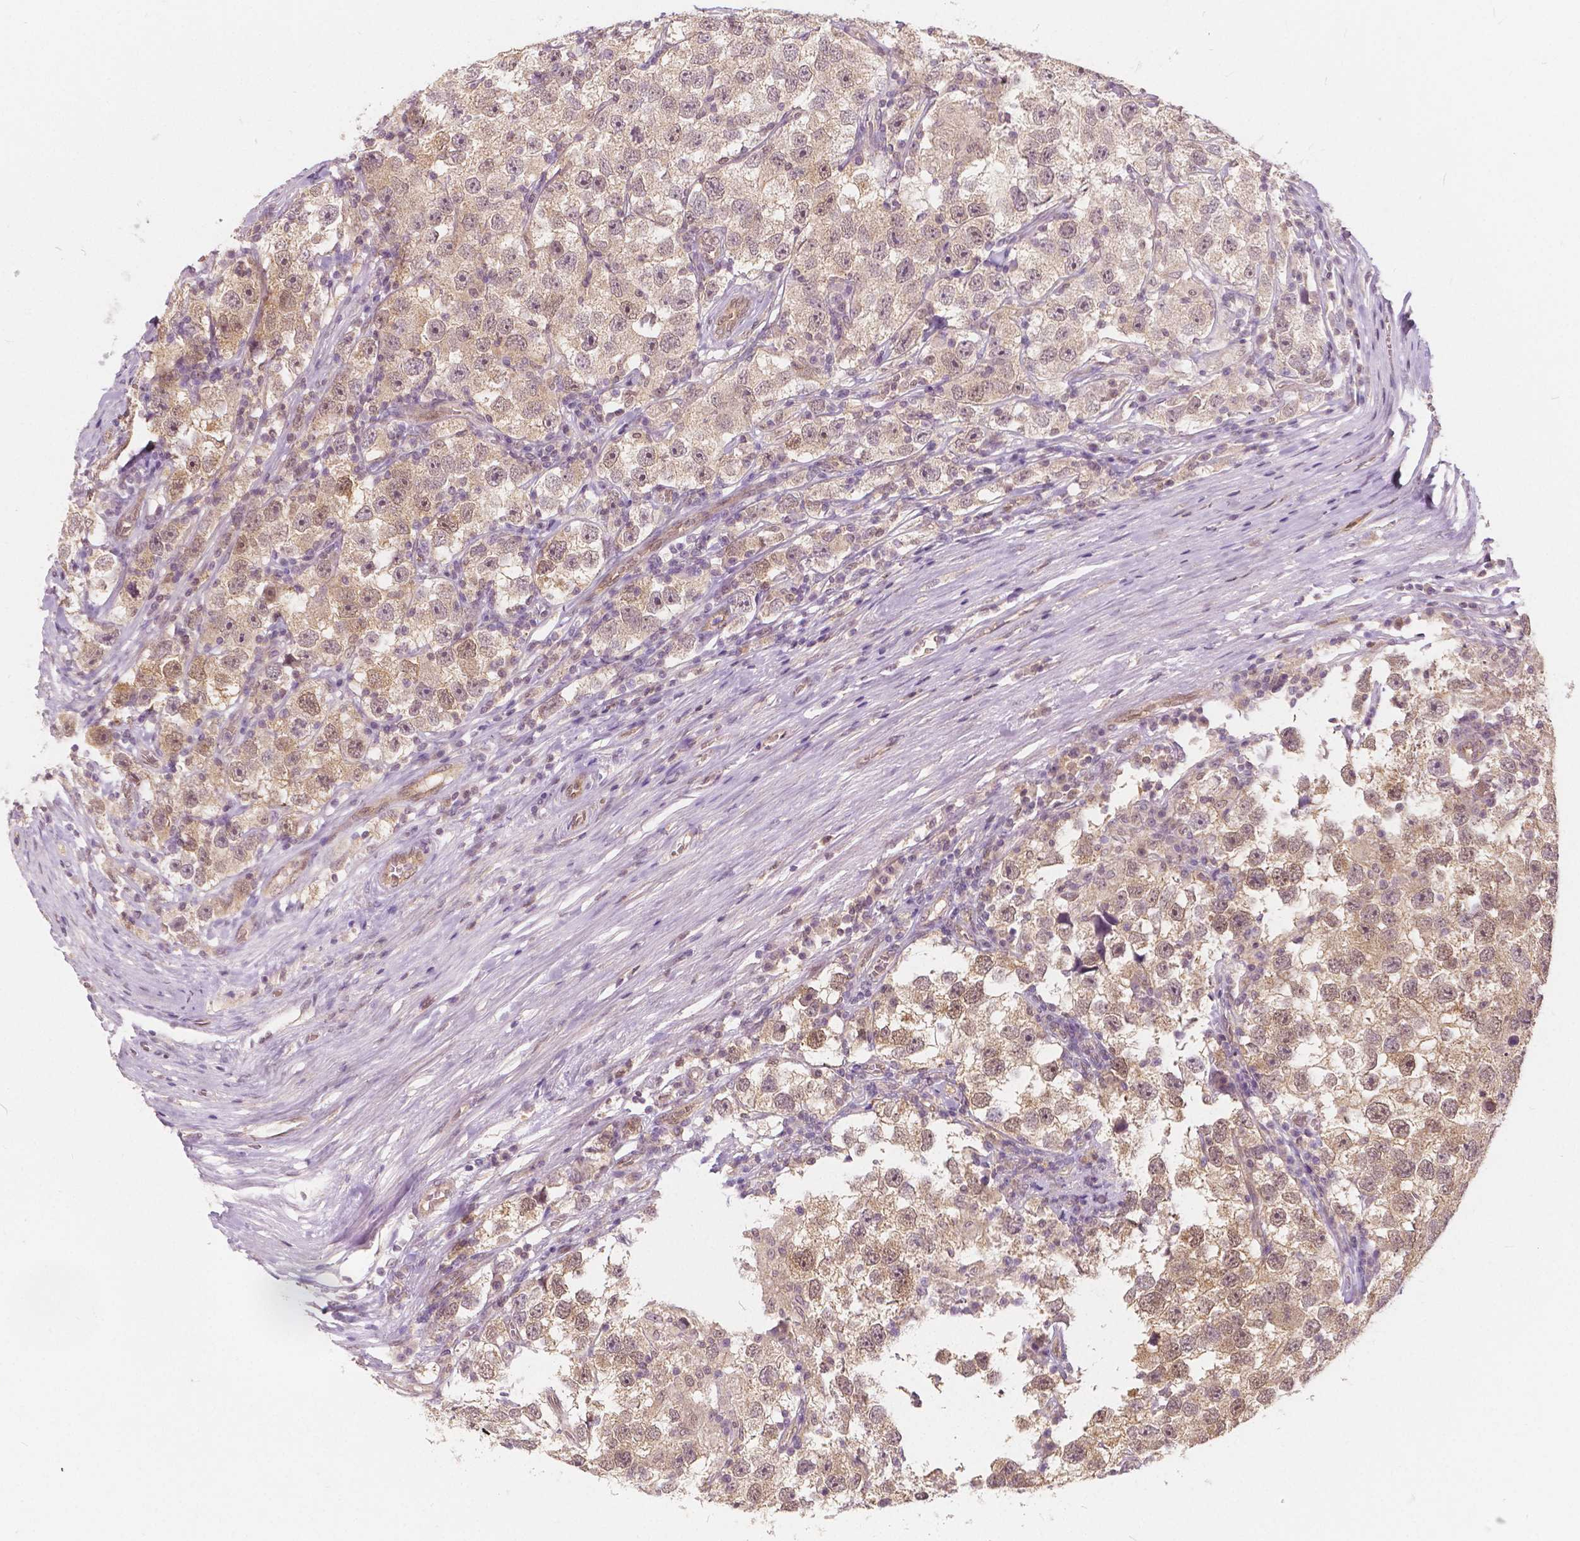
{"staining": {"intensity": "moderate", "quantity": ">75%", "location": "cytoplasmic/membranous,nuclear"}, "tissue": "testis cancer", "cell_type": "Tumor cells", "image_type": "cancer", "snomed": [{"axis": "morphology", "description": "Seminoma, NOS"}, {"axis": "topography", "description": "Testis"}], "caption": "Testis cancer stained with DAB (3,3'-diaminobenzidine) IHC exhibits medium levels of moderate cytoplasmic/membranous and nuclear positivity in about >75% of tumor cells.", "gene": "NAPRT", "patient": {"sex": "male", "age": 26}}